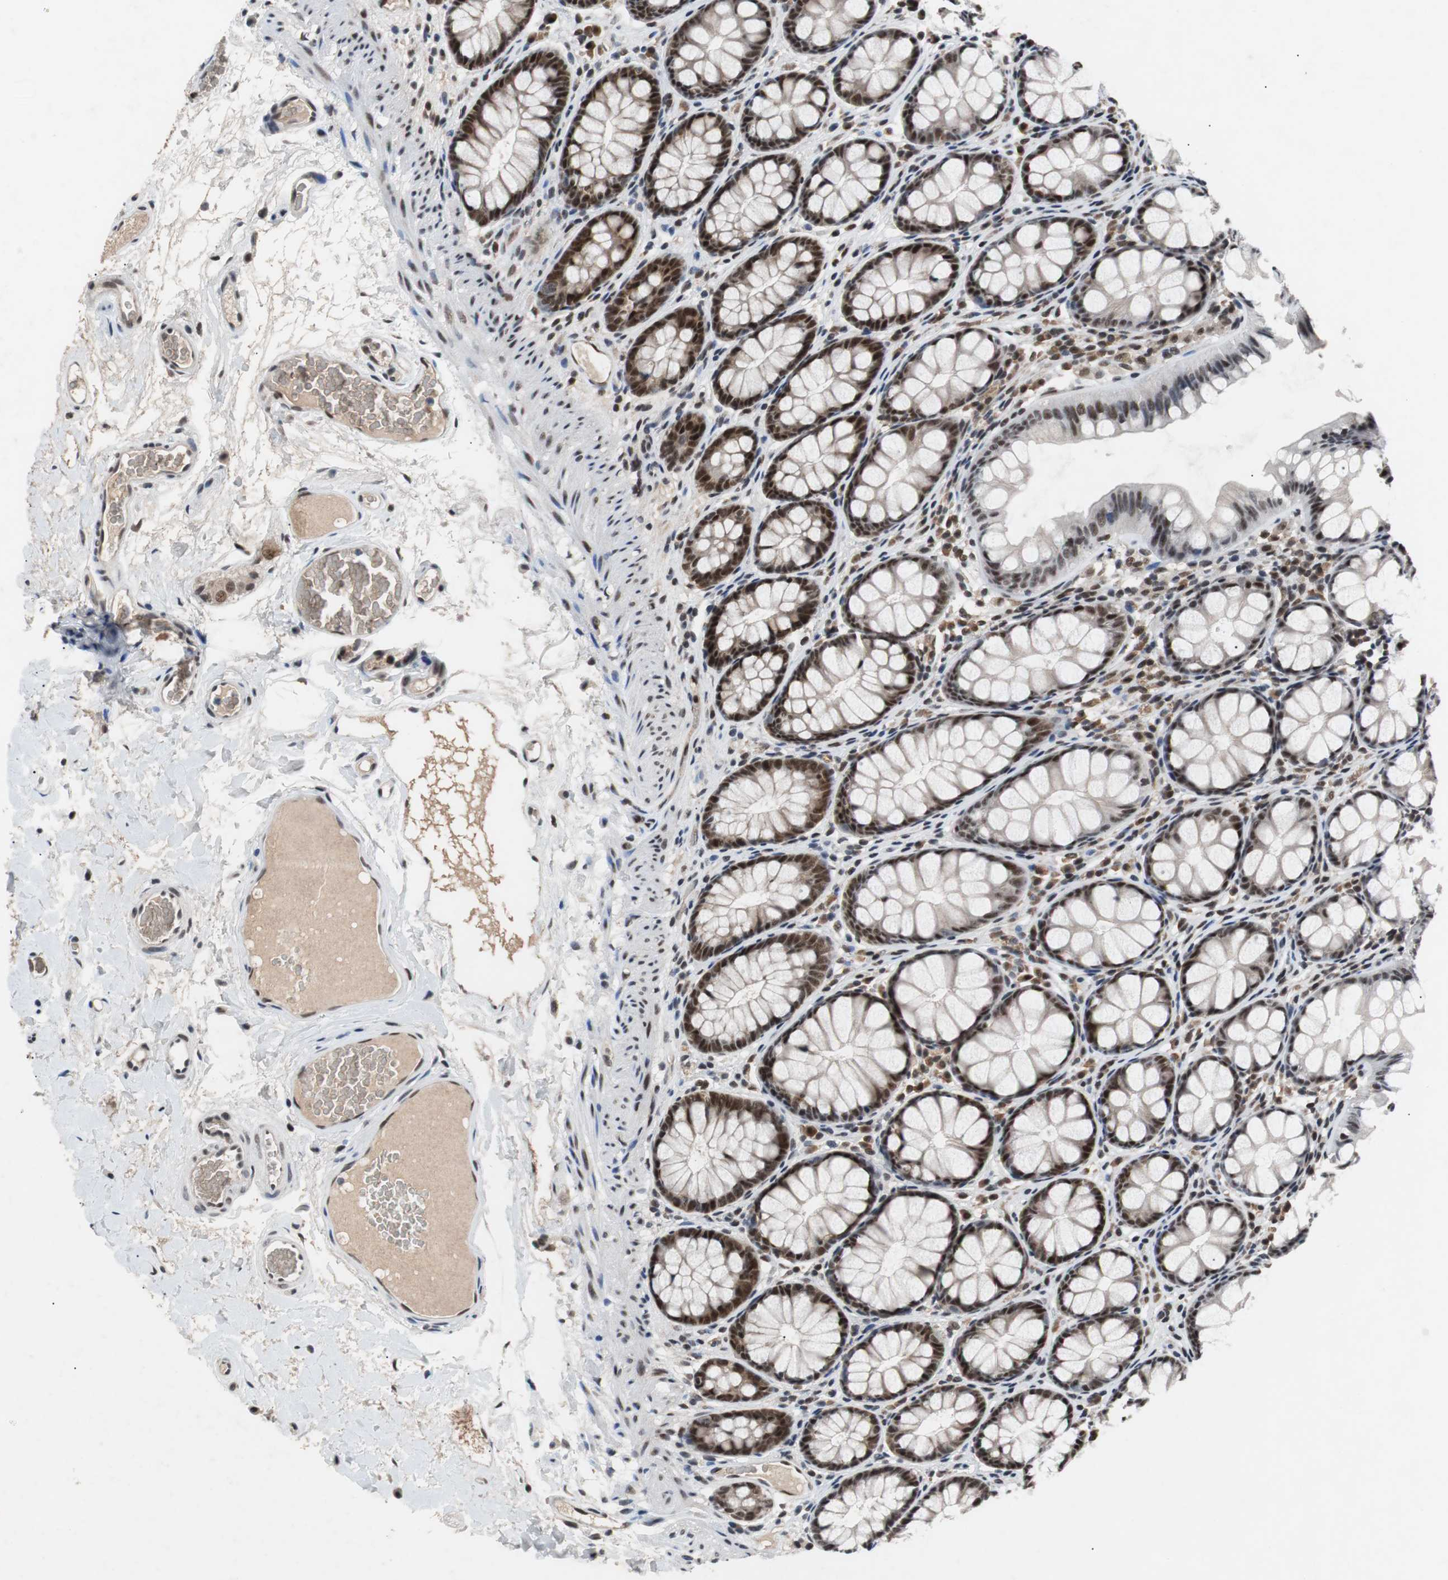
{"staining": {"intensity": "weak", "quantity": "25%-75%", "location": "nuclear"}, "tissue": "colon", "cell_type": "Endothelial cells", "image_type": "normal", "snomed": [{"axis": "morphology", "description": "Normal tissue, NOS"}, {"axis": "topography", "description": "Colon"}], "caption": "An IHC histopathology image of normal tissue is shown. Protein staining in brown shows weak nuclear positivity in colon within endothelial cells. The staining is performed using DAB brown chromogen to label protein expression. The nuclei are counter-stained blue using hematoxylin.", "gene": "USP28", "patient": {"sex": "female", "age": 55}}